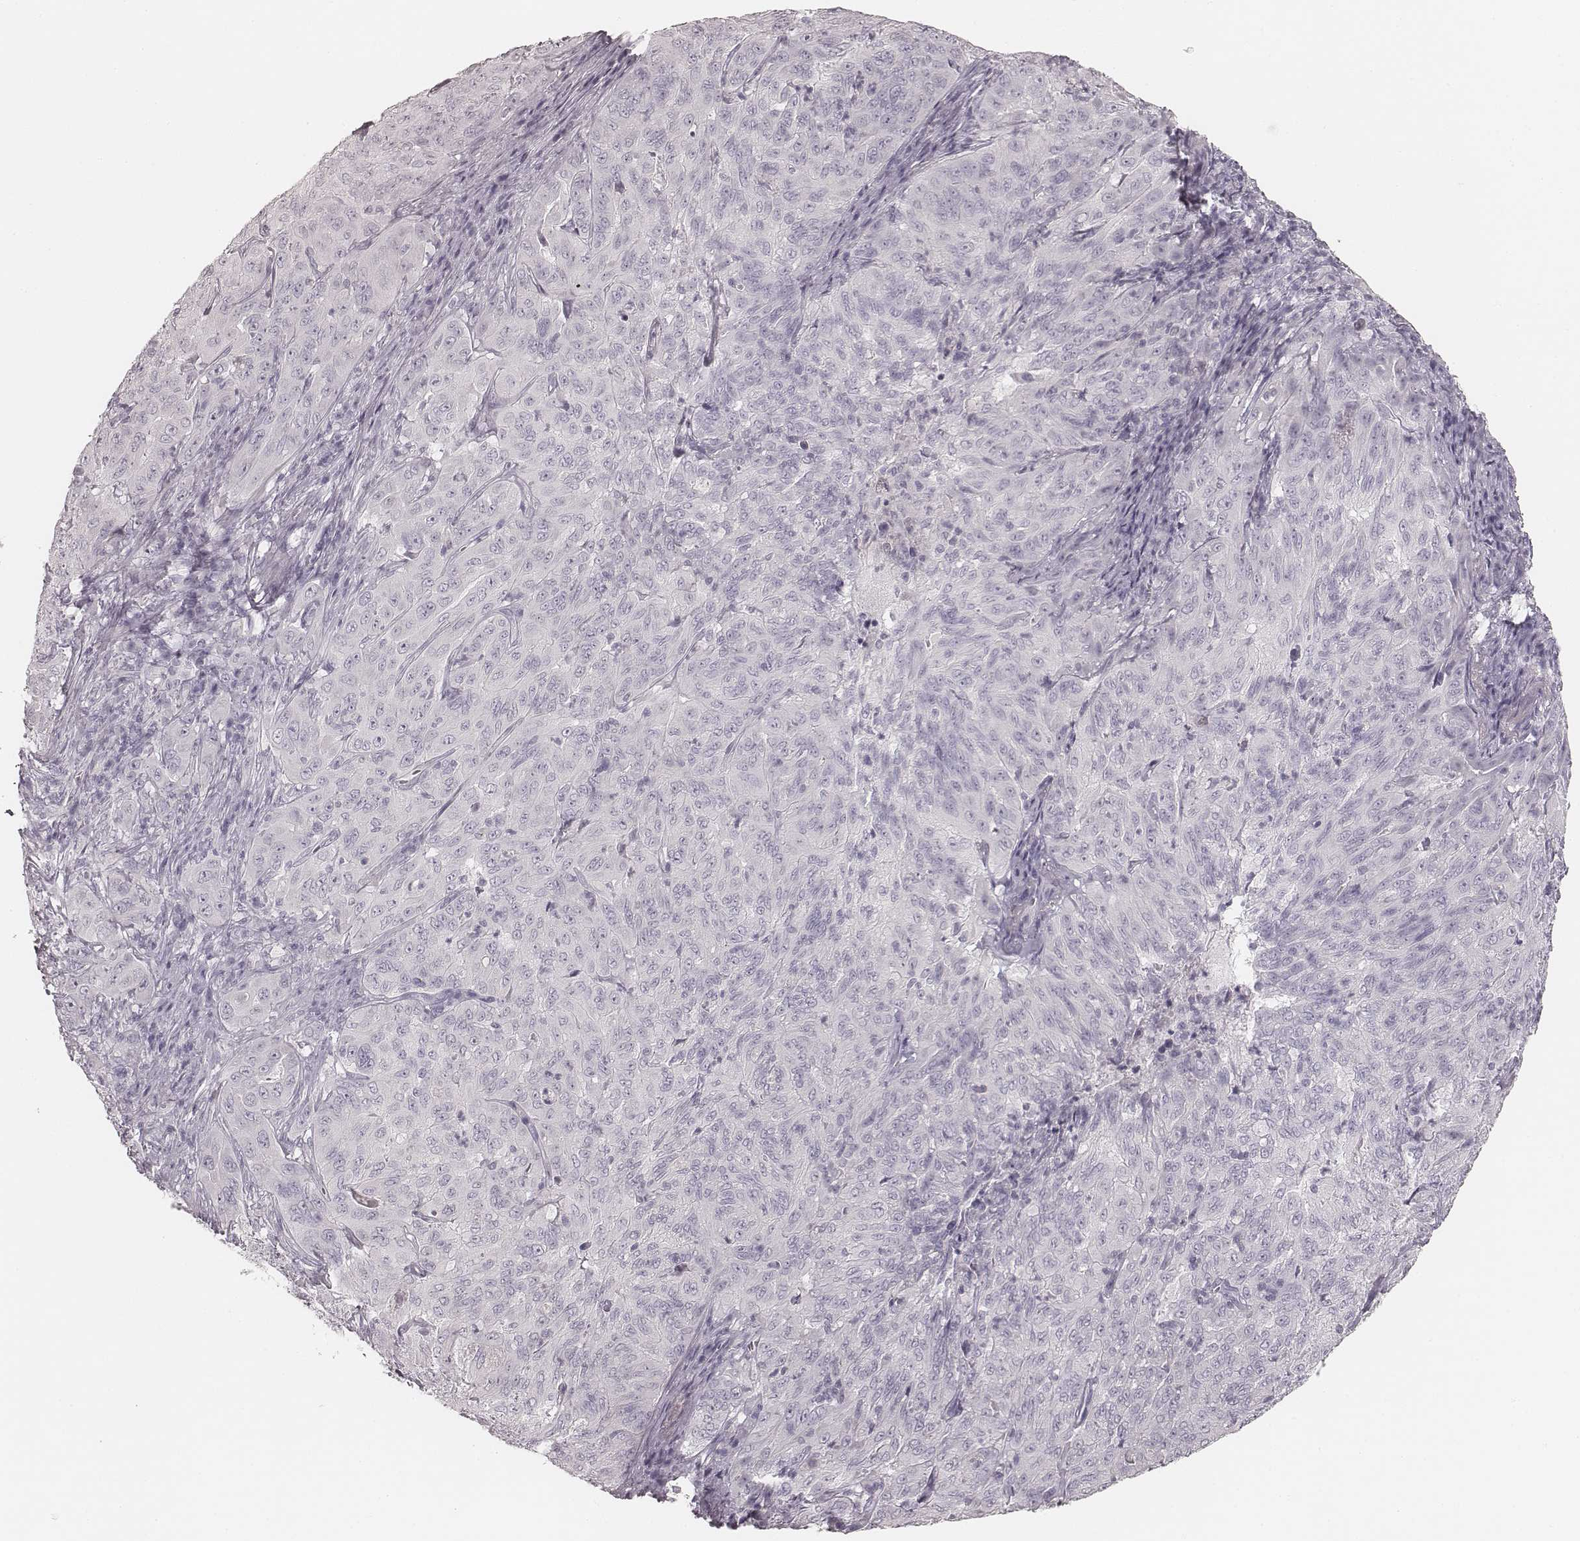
{"staining": {"intensity": "negative", "quantity": "none", "location": "none"}, "tissue": "pancreatic cancer", "cell_type": "Tumor cells", "image_type": "cancer", "snomed": [{"axis": "morphology", "description": "Adenocarcinoma, NOS"}, {"axis": "topography", "description": "Pancreas"}], "caption": "A high-resolution micrograph shows immunohistochemistry staining of adenocarcinoma (pancreatic), which demonstrates no significant expression in tumor cells.", "gene": "KRT72", "patient": {"sex": "male", "age": 63}}